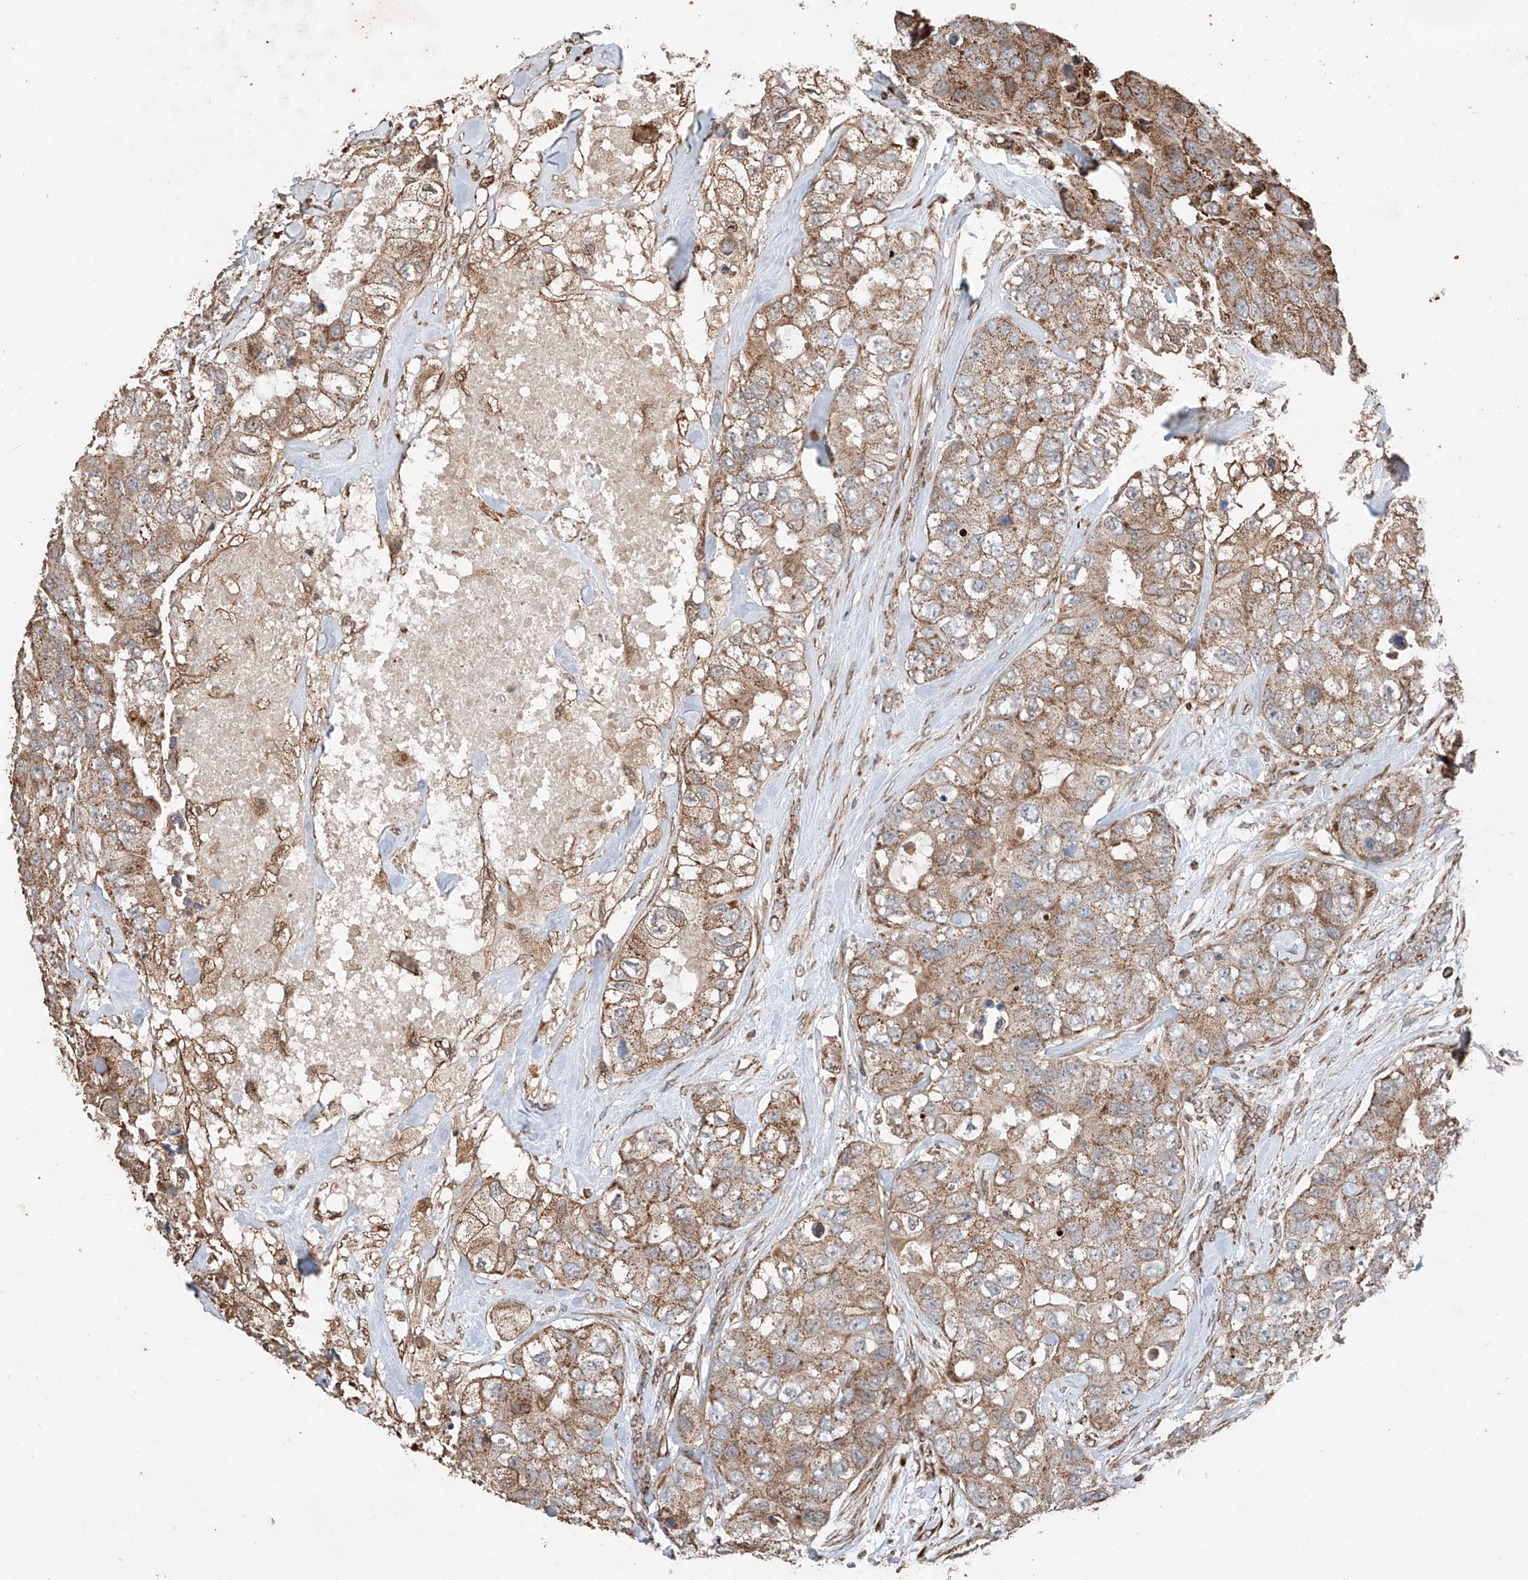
{"staining": {"intensity": "moderate", "quantity": ">75%", "location": "cytoplasmic/membranous"}, "tissue": "breast cancer", "cell_type": "Tumor cells", "image_type": "cancer", "snomed": [{"axis": "morphology", "description": "Duct carcinoma"}, {"axis": "topography", "description": "Breast"}], "caption": "Immunohistochemistry image of breast cancer stained for a protein (brown), which reveals medium levels of moderate cytoplasmic/membranous expression in about >75% of tumor cells.", "gene": "AP4B1", "patient": {"sex": "female", "age": 62}}